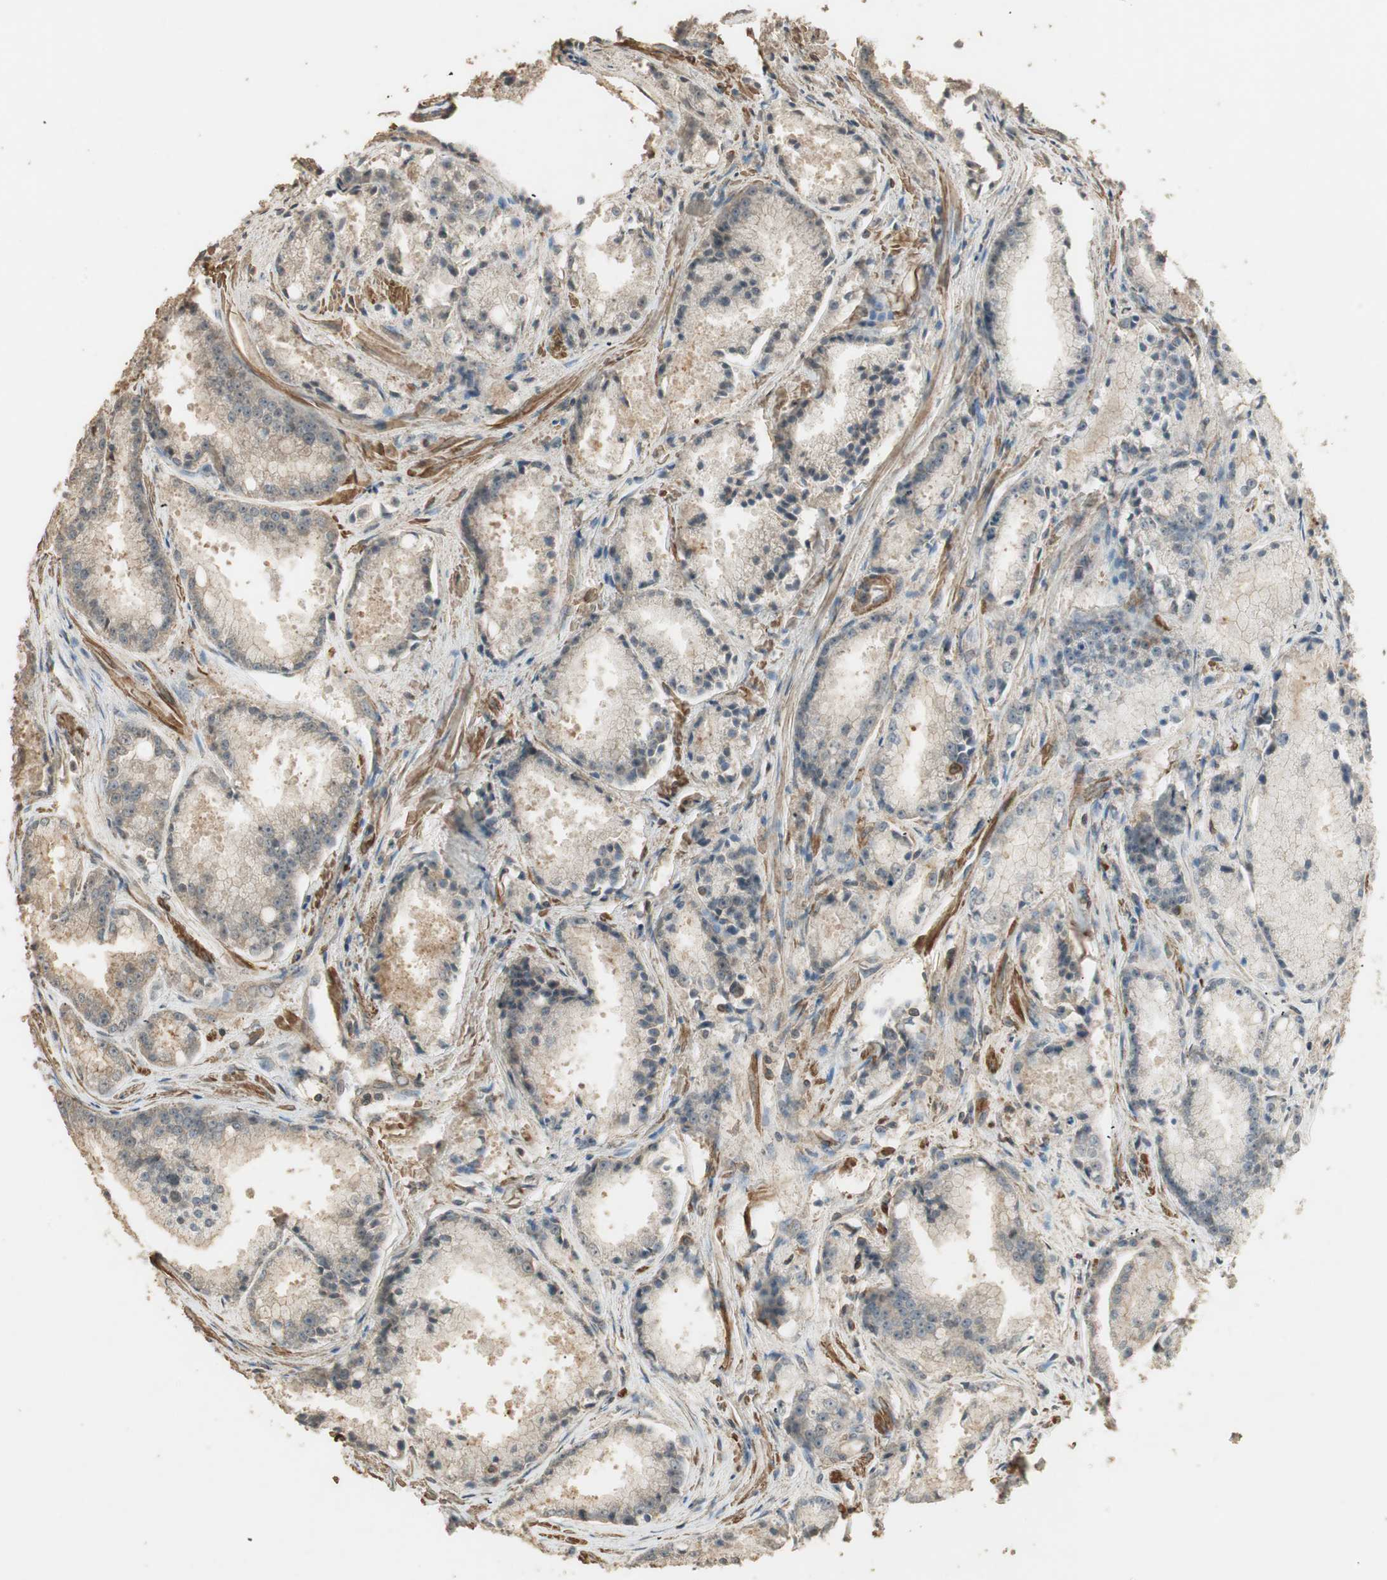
{"staining": {"intensity": "moderate", "quantity": "<25%", "location": "cytoplasmic/membranous"}, "tissue": "prostate cancer", "cell_type": "Tumor cells", "image_type": "cancer", "snomed": [{"axis": "morphology", "description": "Adenocarcinoma, Low grade"}, {"axis": "topography", "description": "Prostate"}], "caption": "High-magnification brightfield microscopy of prostate cancer stained with DAB (3,3'-diaminobenzidine) (brown) and counterstained with hematoxylin (blue). tumor cells exhibit moderate cytoplasmic/membranous staining is seen in approximately<25% of cells.", "gene": "USP2", "patient": {"sex": "male", "age": 64}}